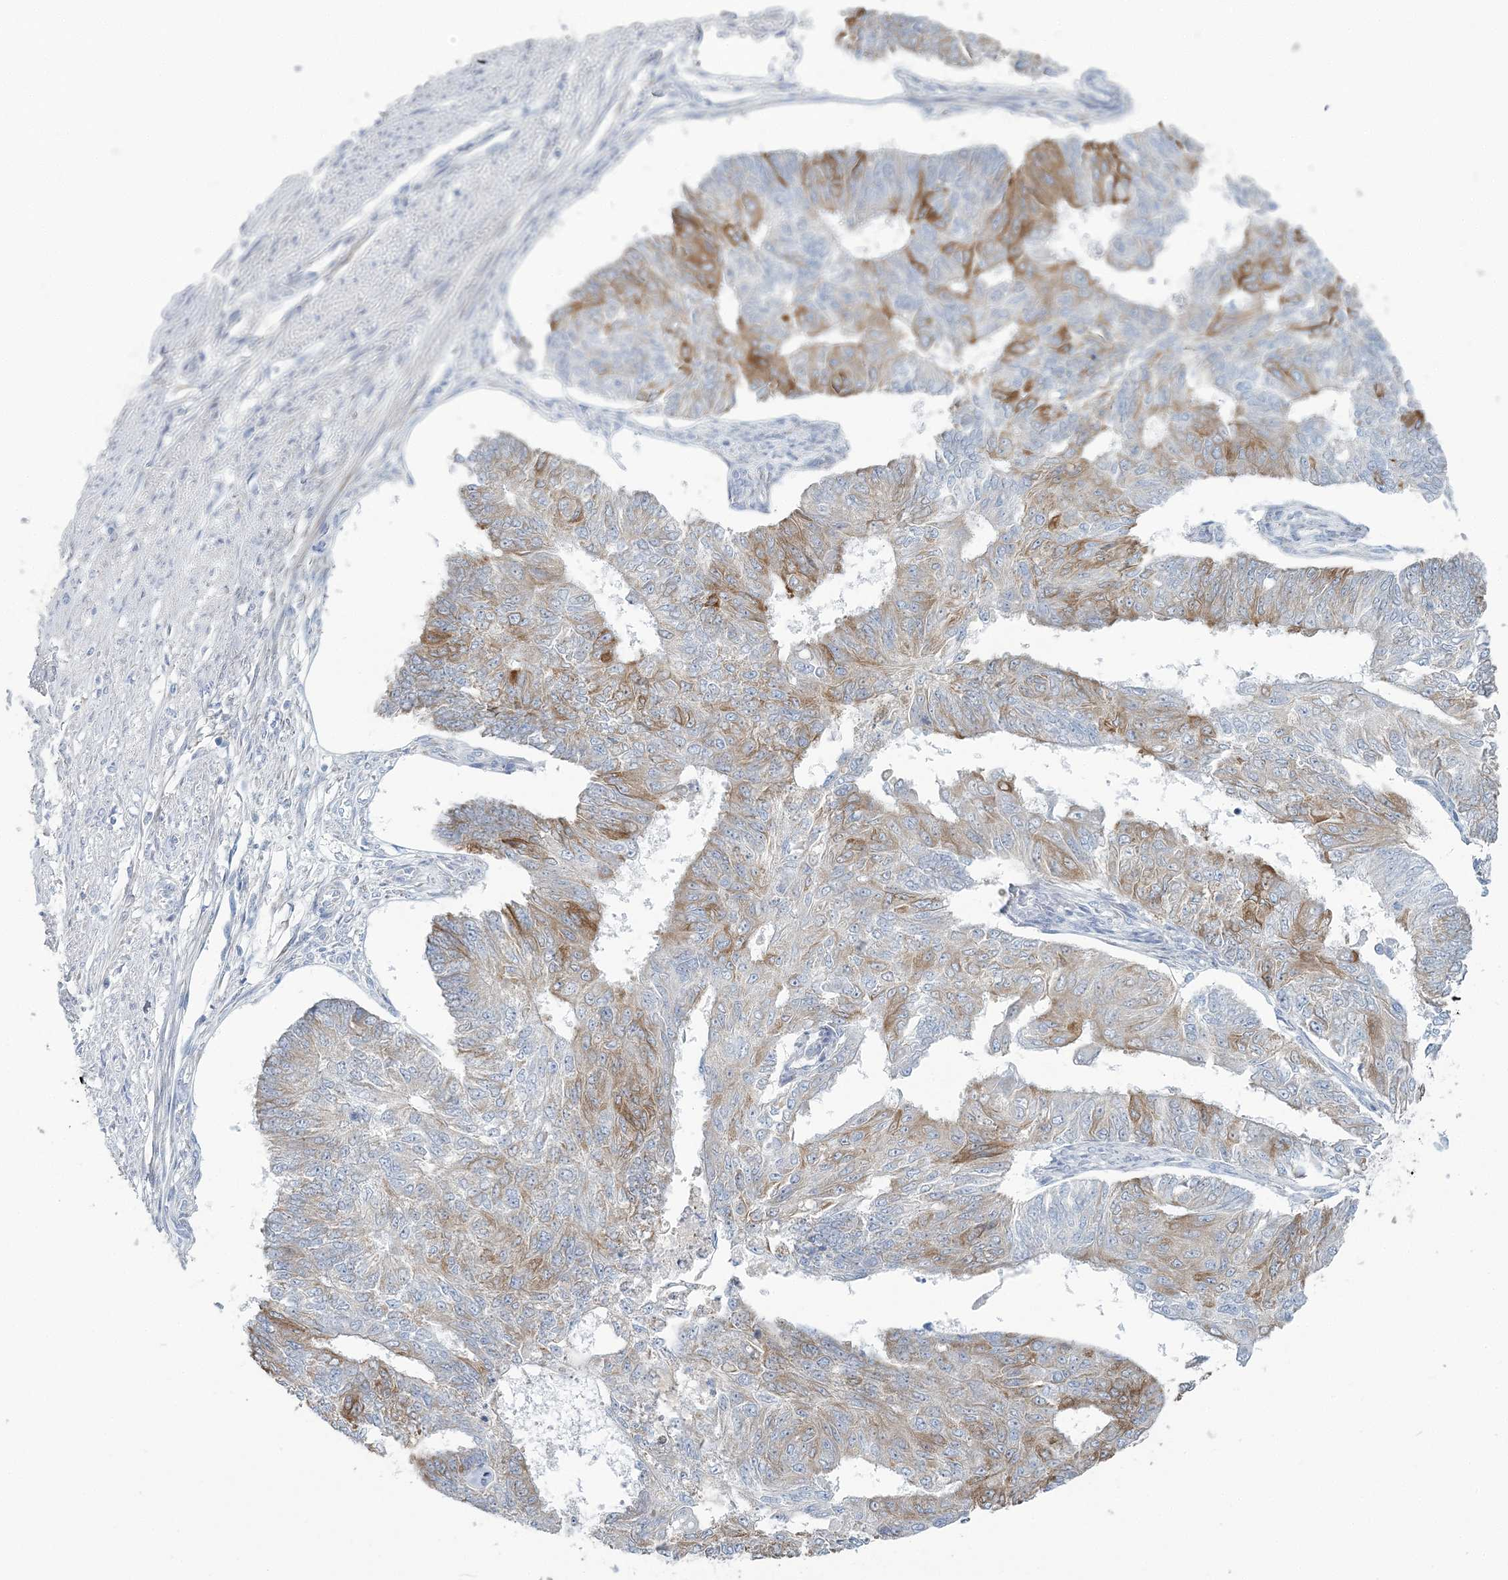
{"staining": {"intensity": "moderate", "quantity": "25%-75%", "location": "cytoplasmic/membranous"}, "tissue": "endometrial cancer", "cell_type": "Tumor cells", "image_type": "cancer", "snomed": [{"axis": "morphology", "description": "Adenocarcinoma, NOS"}, {"axis": "topography", "description": "Endometrium"}], "caption": "IHC image of neoplastic tissue: adenocarcinoma (endometrial) stained using immunohistochemistry reveals medium levels of moderate protein expression localized specifically in the cytoplasmic/membranous of tumor cells, appearing as a cytoplasmic/membranous brown color.", "gene": "CMBL", "patient": {"sex": "female", "age": 32}}